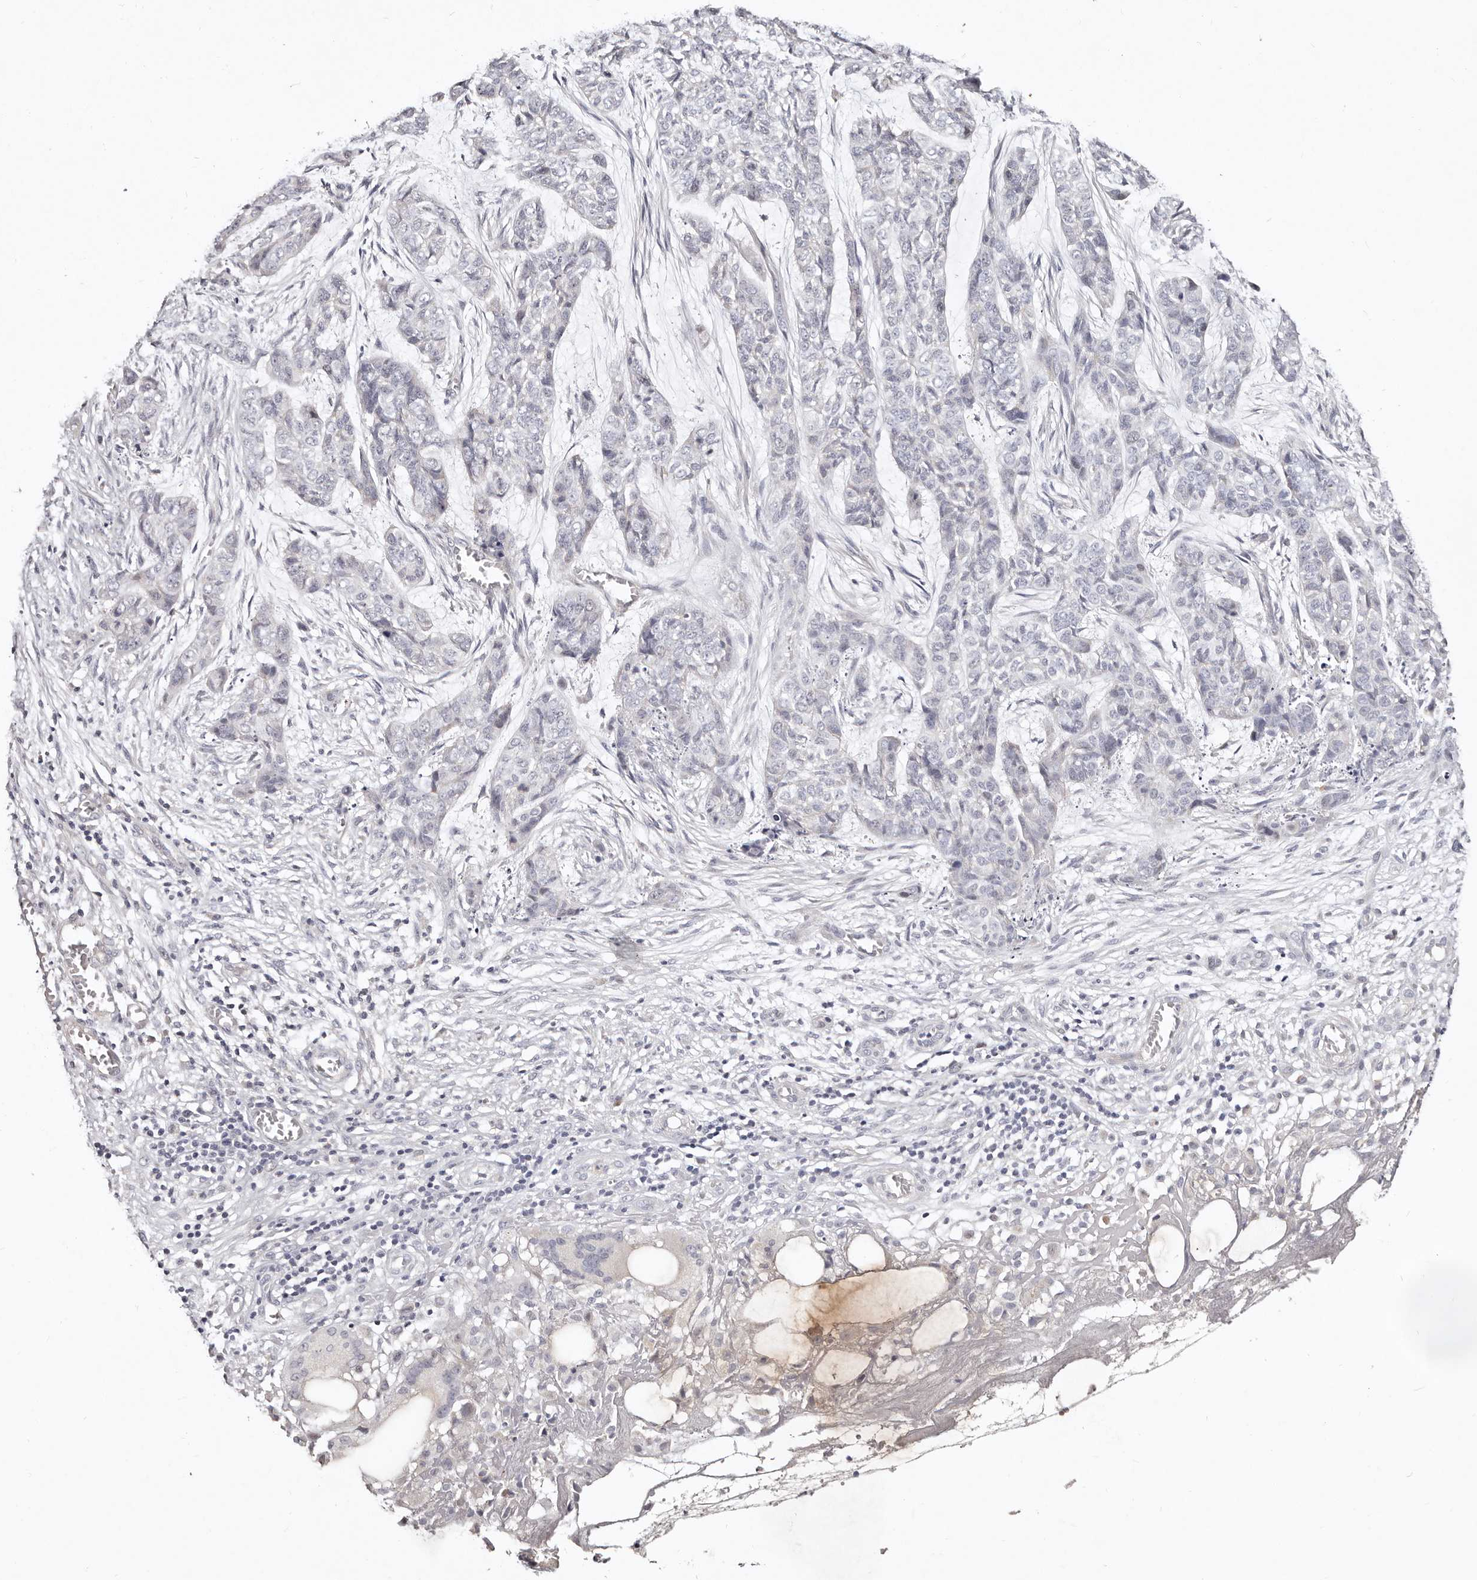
{"staining": {"intensity": "negative", "quantity": "none", "location": "none"}, "tissue": "skin cancer", "cell_type": "Tumor cells", "image_type": "cancer", "snomed": [{"axis": "morphology", "description": "Basal cell carcinoma"}, {"axis": "topography", "description": "Skin"}], "caption": "Immunohistochemistry of human skin cancer shows no expression in tumor cells.", "gene": "MRPS33", "patient": {"sex": "female", "age": 64}}